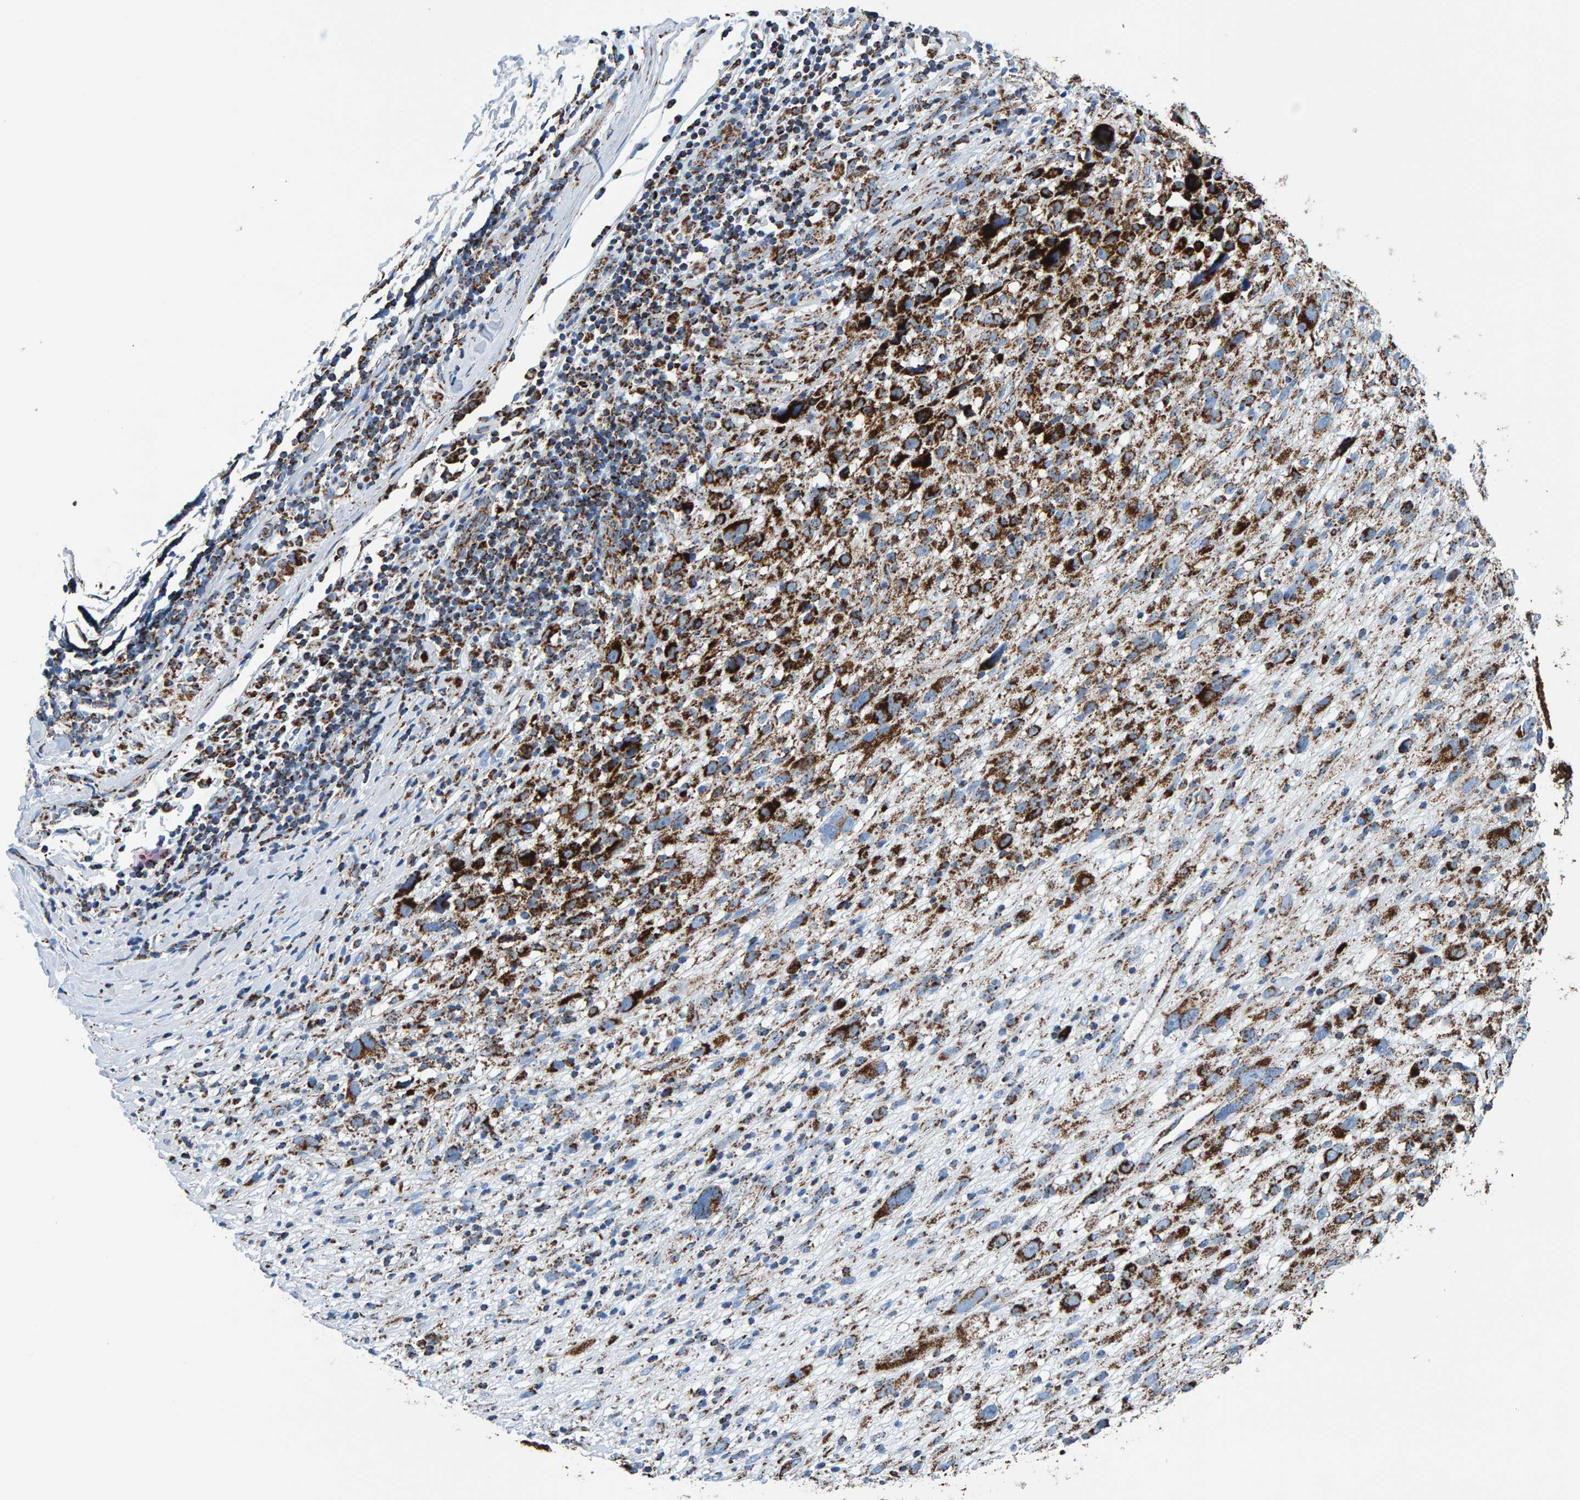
{"staining": {"intensity": "strong", "quantity": ">75%", "location": "cytoplasmic/membranous"}, "tissue": "melanoma", "cell_type": "Tumor cells", "image_type": "cancer", "snomed": [{"axis": "morphology", "description": "Malignant melanoma, NOS"}, {"axis": "topography", "description": "Skin"}], "caption": "Protein staining by immunohistochemistry (IHC) displays strong cytoplasmic/membranous positivity in approximately >75% of tumor cells in melanoma. (Brightfield microscopy of DAB IHC at high magnification).", "gene": "ENSG00000262660", "patient": {"sex": "female", "age": 55}}